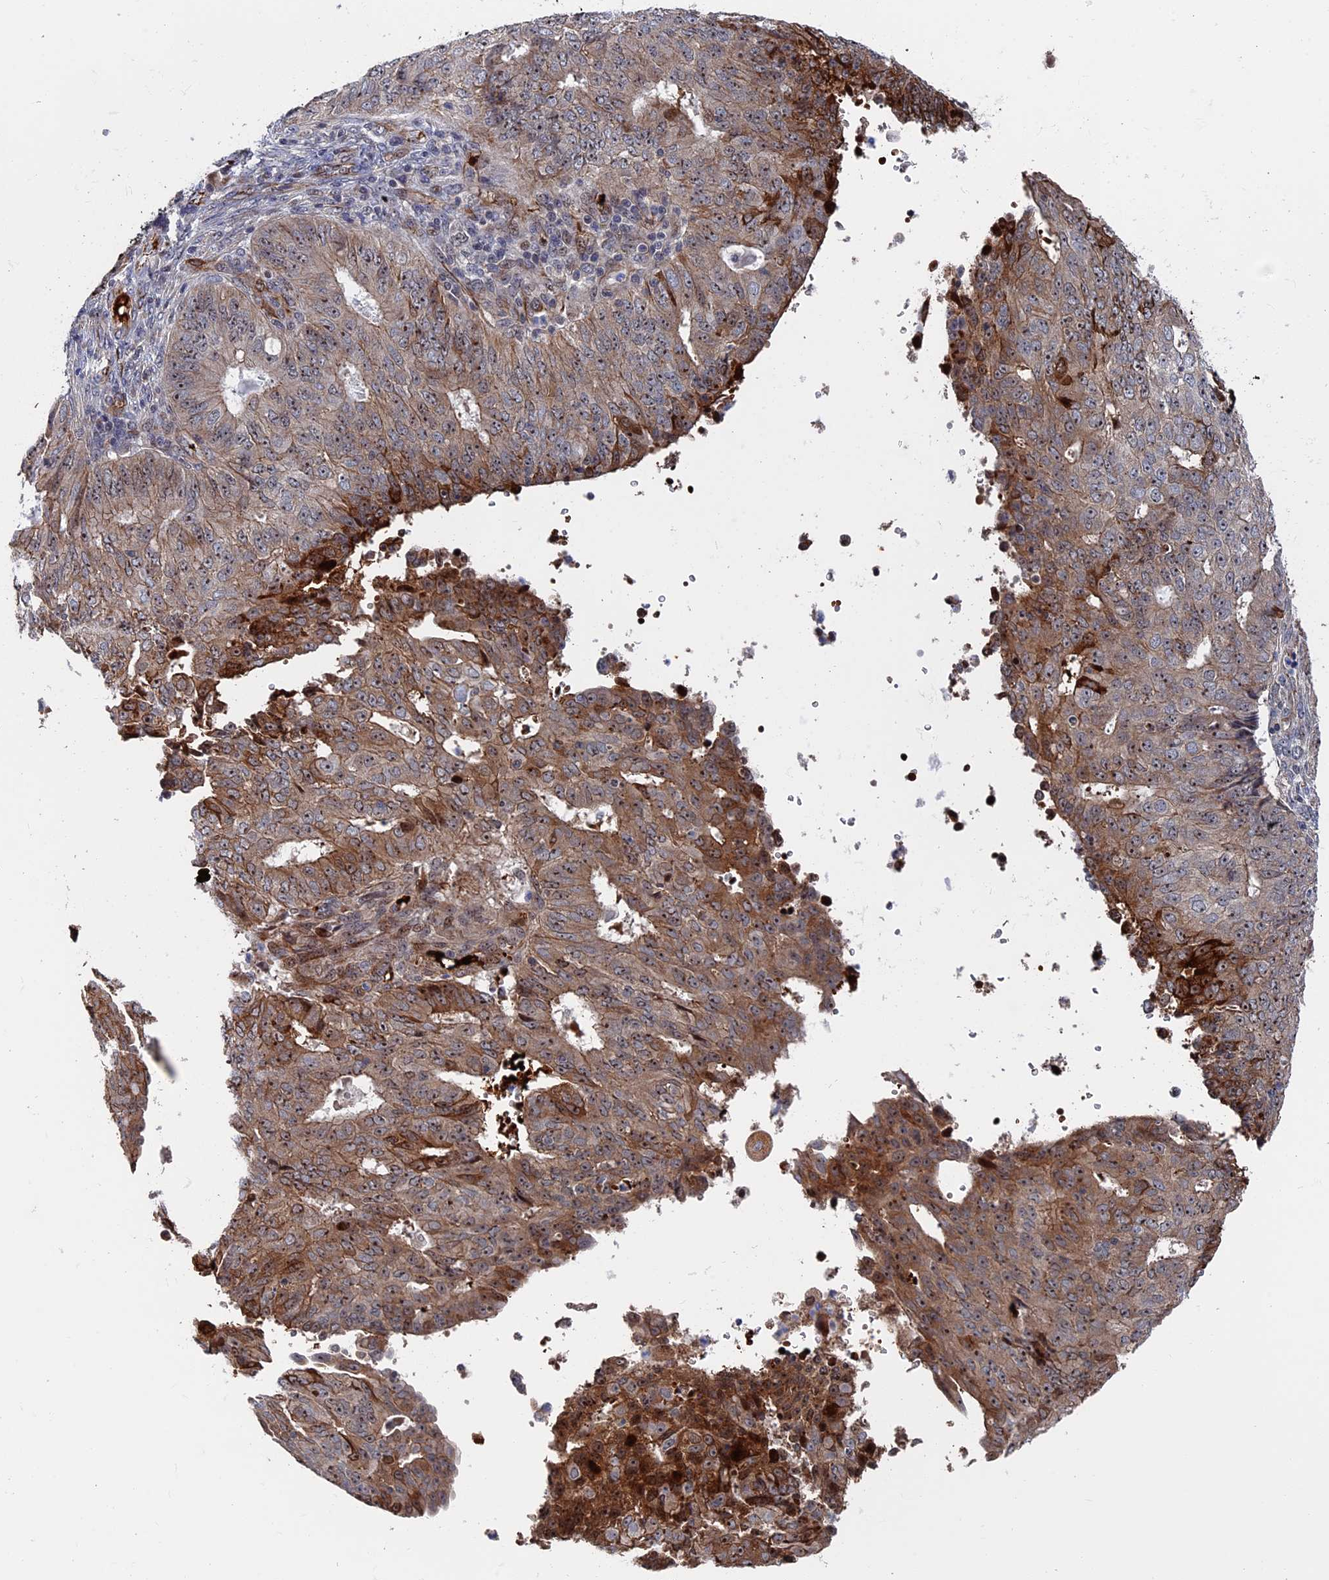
{"staining": {"intensity": "moderate", "quantity": "25%-75%", "location": "cytoplasmic/membranous,nuclear"}, "tissue": "endometrial cancer", "cell_type": "Tumor cells", "image_type": "cancer", "snomed": [{"axis": "morphology", "description": "Adenocarcinoma, NOS"}, {"axis": "topography", "description": "Endometrium"}], "caption": "Immunohistochemical staining of endometrial cancer shows medium levels of moderate cytoplasmic/membranous and nuclear staining in about 25%-75% of tumor cells.", "gene": "EXOSC9", "patient": {"sex": "female", "age": 32}}